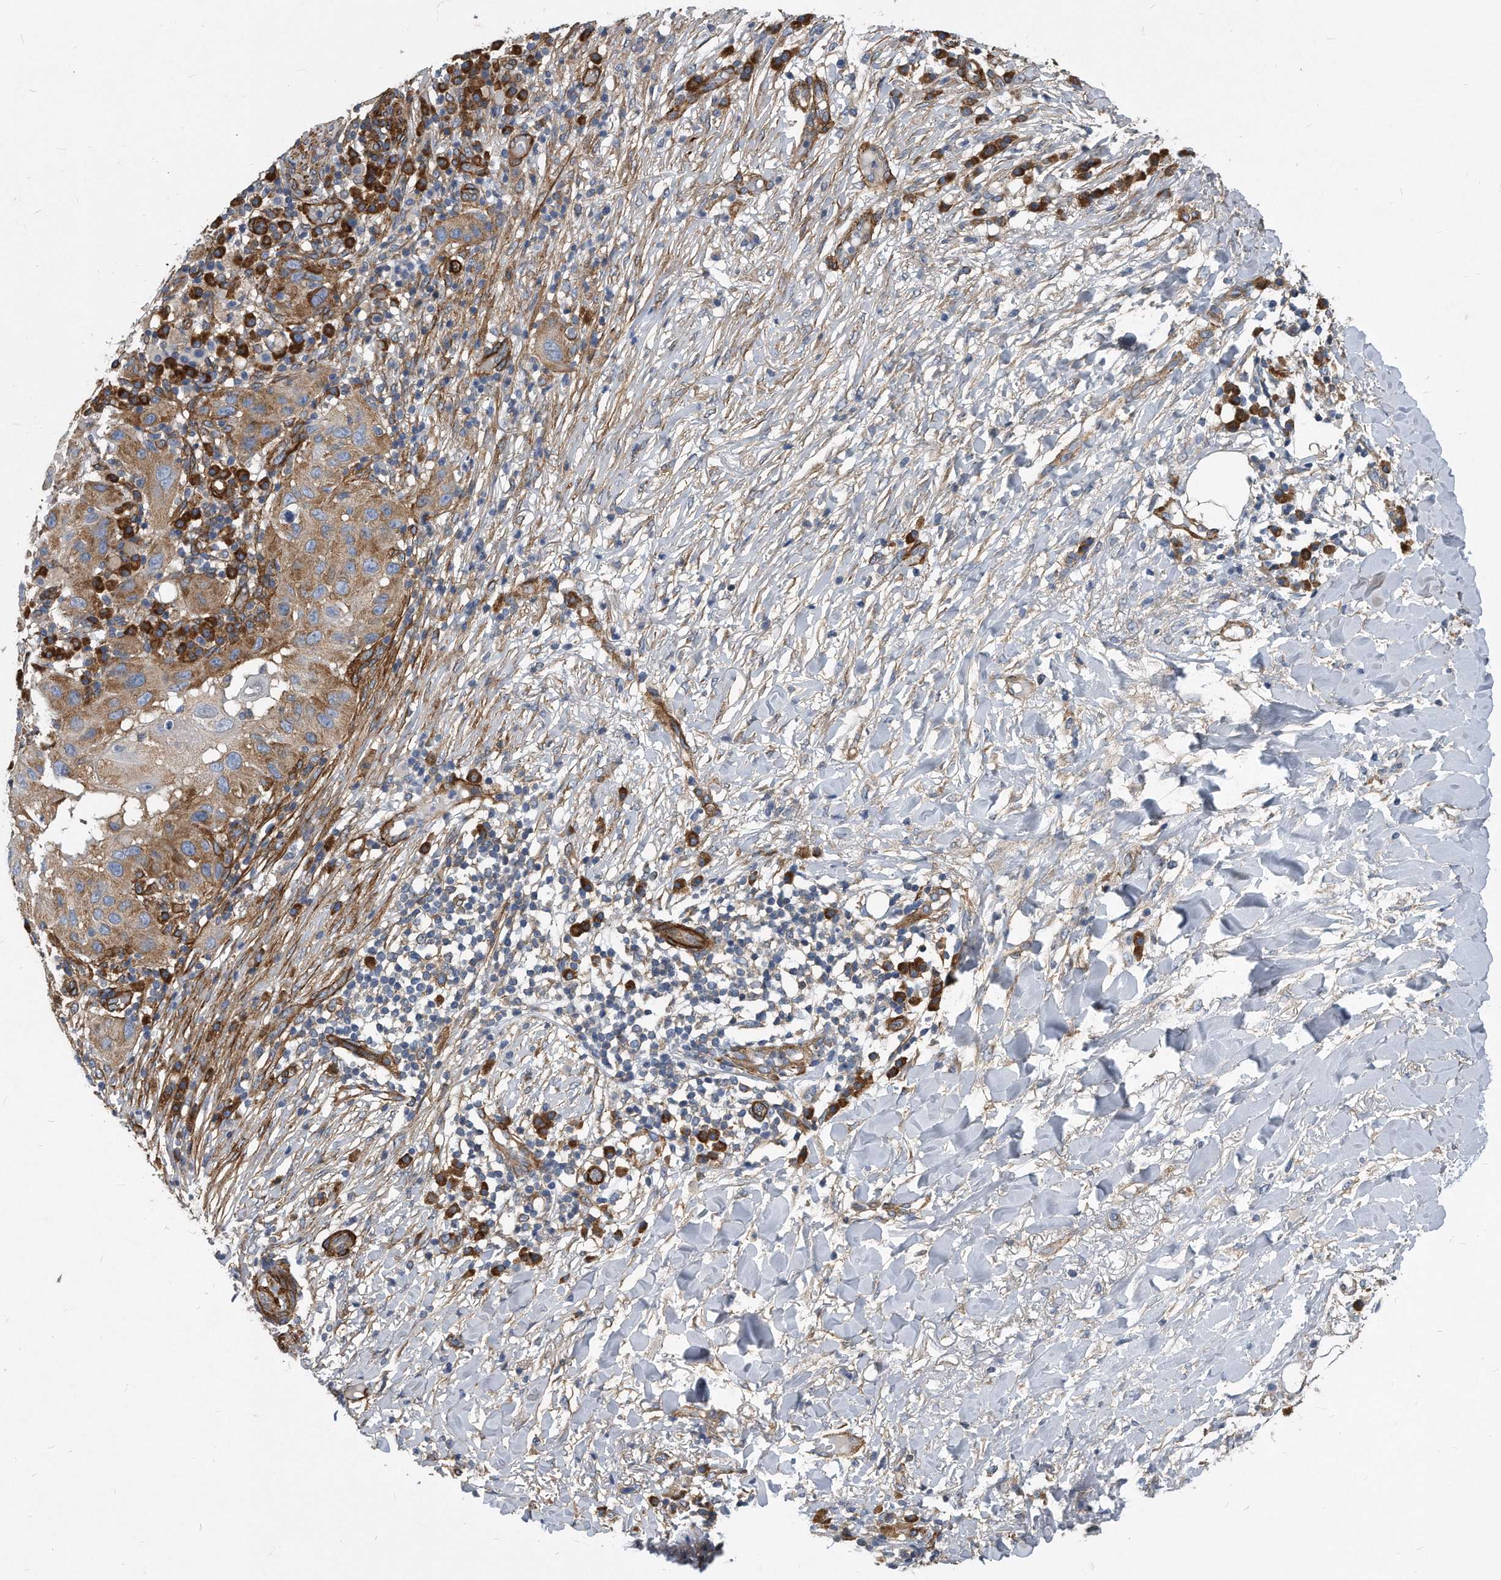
{"staining": {"intensity": "moderate", "quantity": ">75%", "location": "cytoplasmic/membranous"}, "tissue": "skin cancer", "cell_type": "Tumor cells", "image_type": "cancer", "snomed": [{"axis": "morphology", "description": "Normal tissue, NOS"}, {"axis": "morphology", "description": "Squamous cell carcinoma, NOS"}, {"axis": "topography", "description": "Skin"}], "caption": "Immunohistochemical staining of human squamous cell carcinoma (skin) displays medium levels of moderate cytoplasmic/membranous expression in approximately >75% of tumor cells.", "gene": "EIF2B4", "patient": {"sex": "female", "age": 96}}